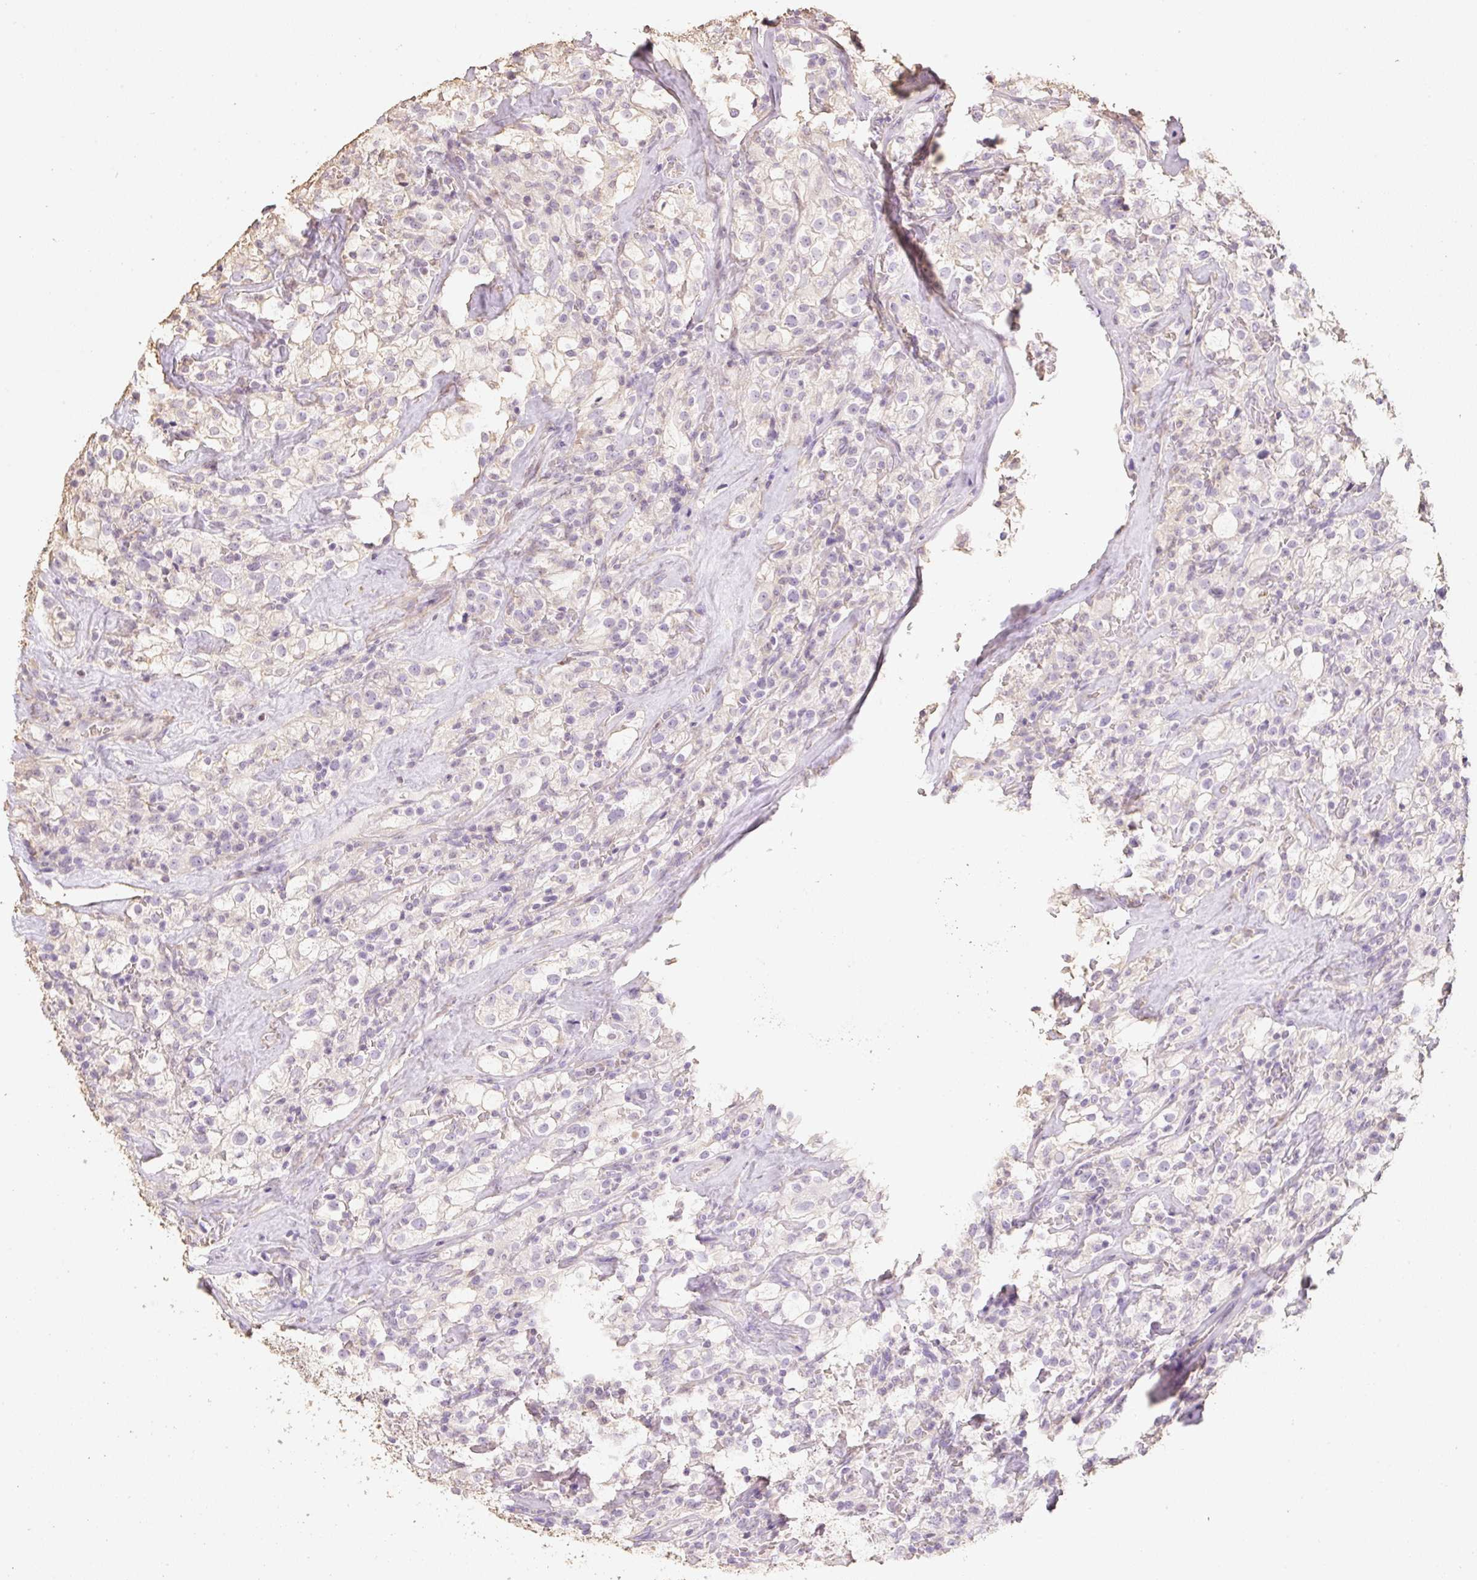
{"staining": {"intensity": "negative", "quantity": "none", "location": "none"}, "tissue": "renal cancer", "cell_type": "Tumor cells", "image_type": "cancer", "snomed": [{"axis": "morphology", "description": "Adenocarcinoma, NOS"}, {"axis": "topography", "description": "Kidney"}], "caption": "The image reveals no significant expression in tumor cells of renal adenocarcinoma.", "gene": "MBOAT7", "patient": {"sex": "female", "age": 74}}